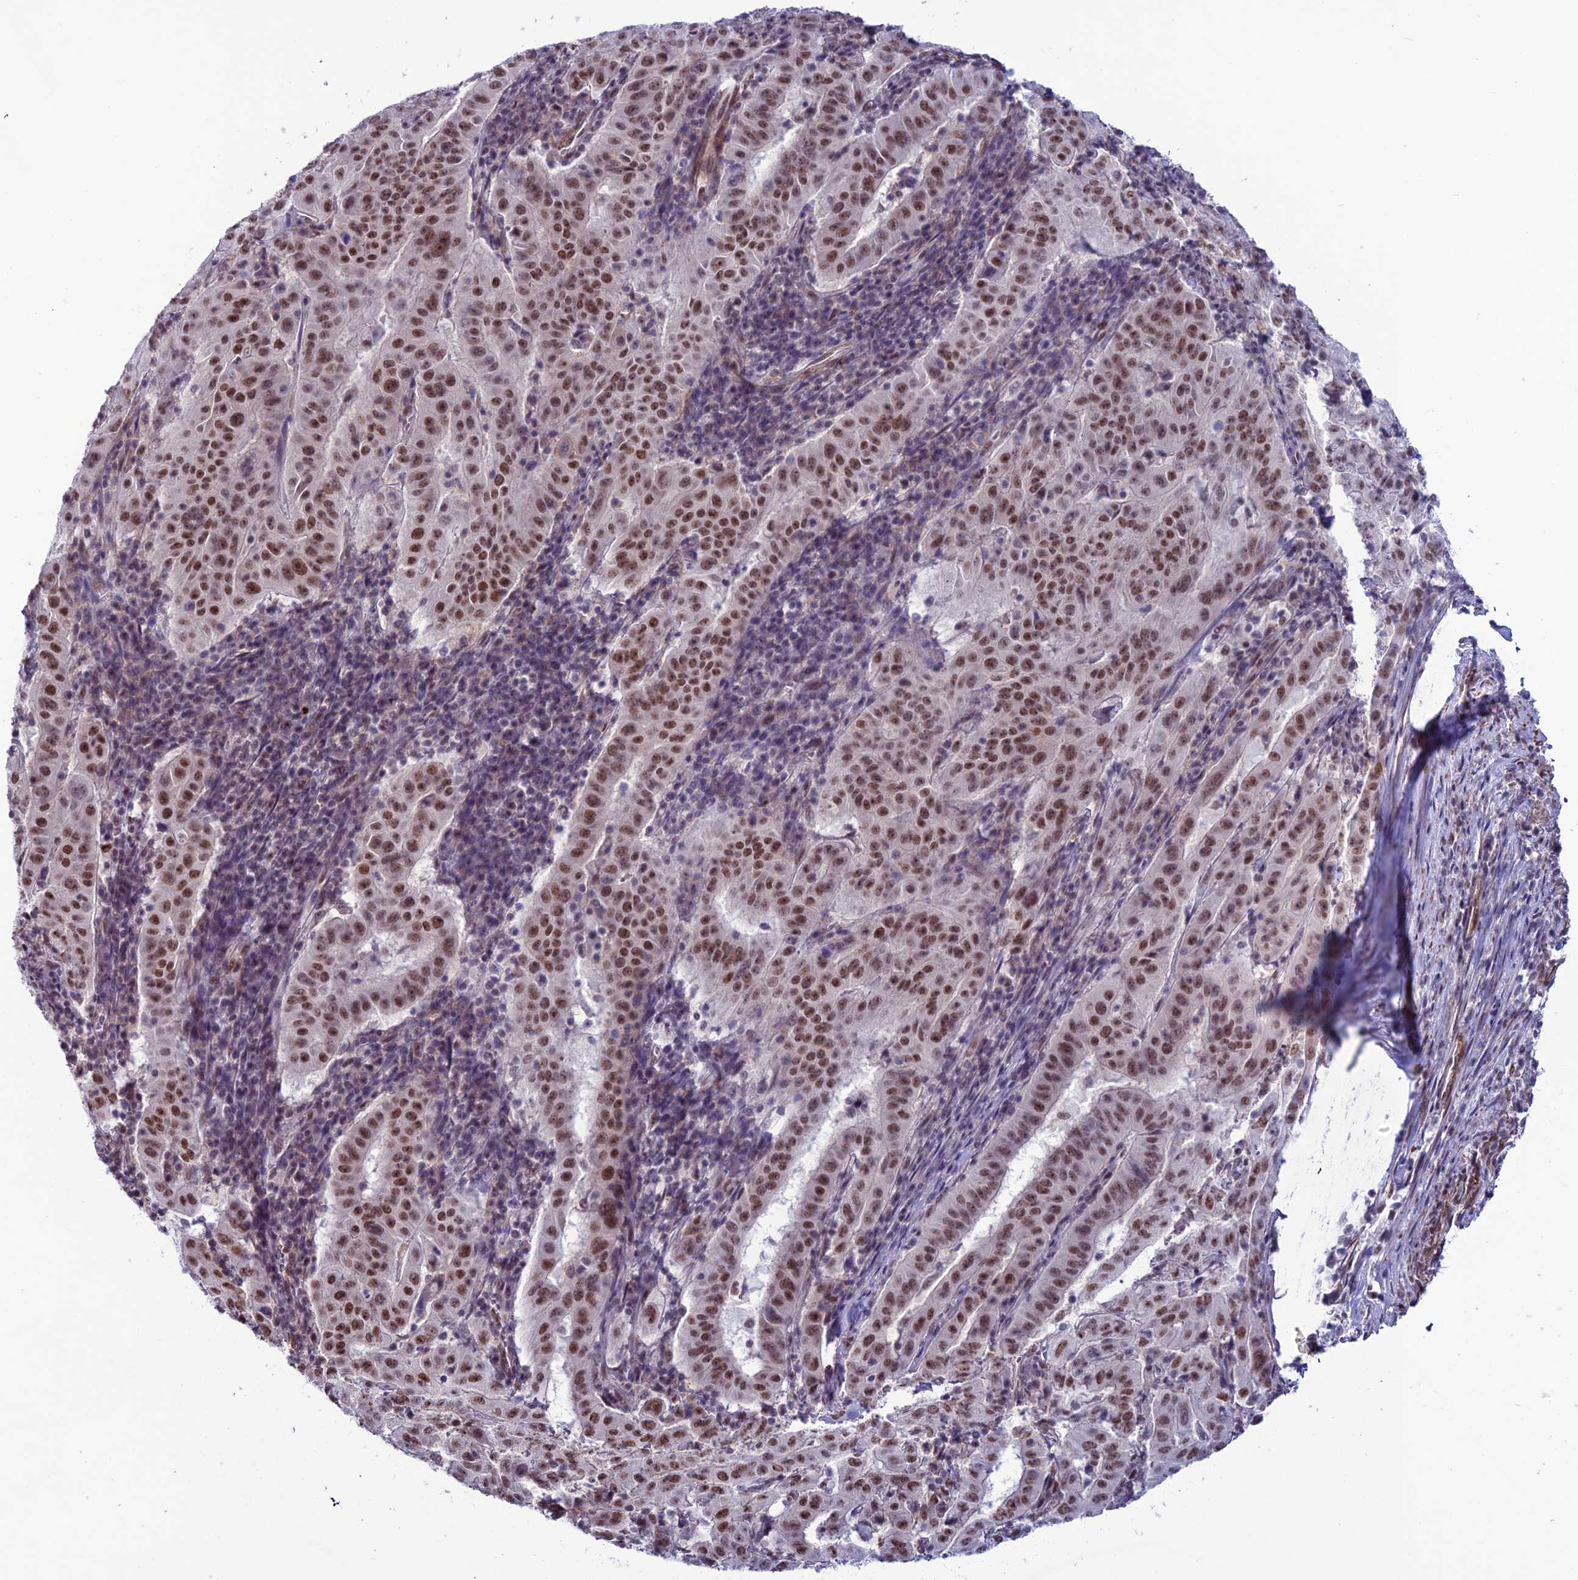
{"staining": {"intensity": "moderate", "quantity": ">75%", "location": "nuclear"}, "tissue": "pancreatic cancer", "cell_type": "Tumor cells", "image_type": "cancer", "snomed": [{"axis": "morphology", "description": "Adenocarcinoma, NOS"}, {"axis": "topography", "description": "Pancreas"}], "caption": "This histopathology image exhibits pancreatic cancer stained with IHC to label a protein in brown. The nuclear of tumor cells show moderate positivity for the protein. Nuclei are counter-stained blue.", "gene": "U2AF1", "patient": {"sex": "male", "age": 63}}